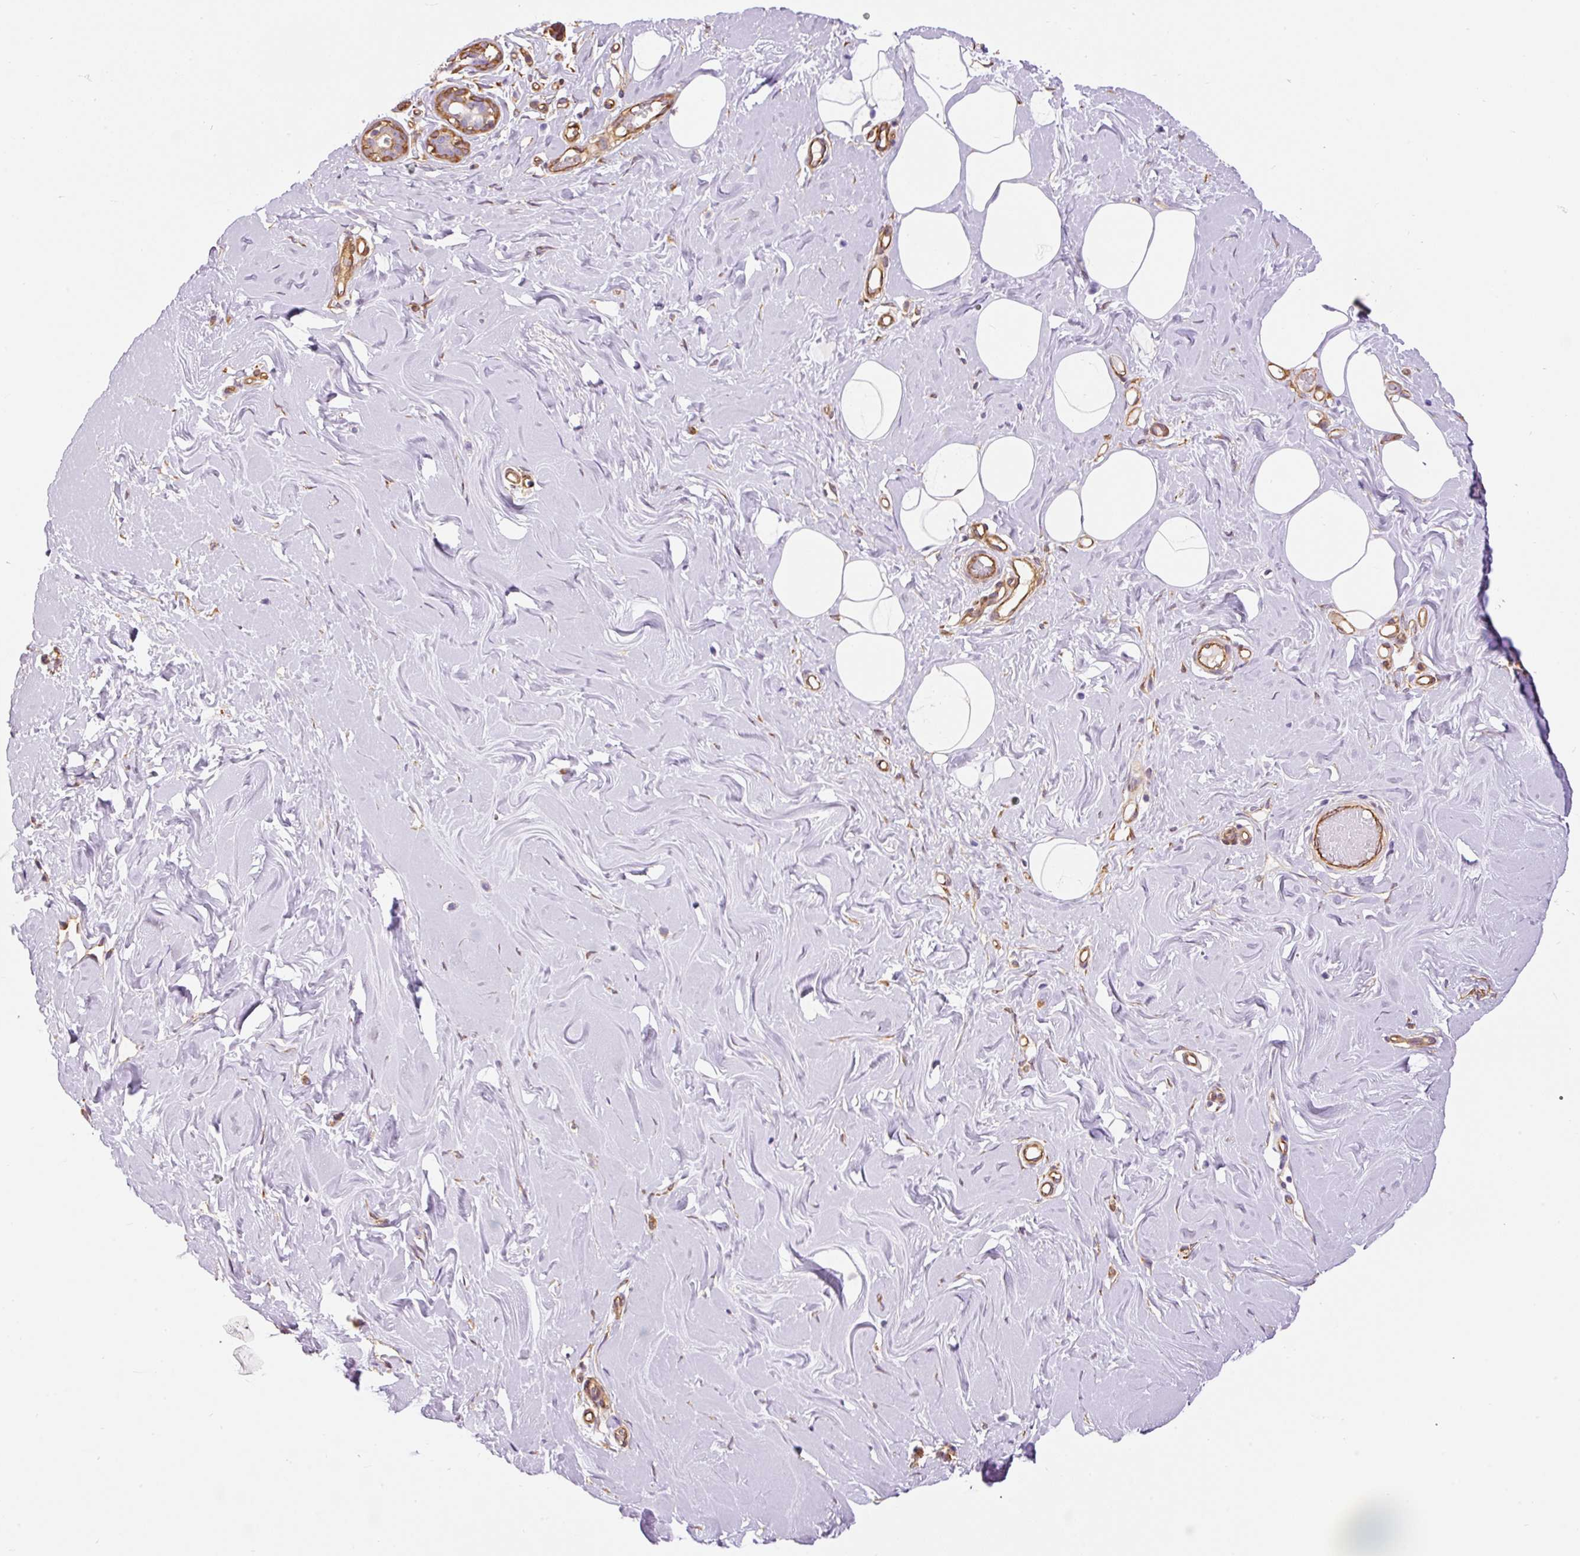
{"staining": {"intensity": "moderate", "quantity": "<25%", "location": "cytoplasmic/membranous"}, "tissue": "breast", "cell_type": "Adipocytes", "image_type": "normal", "snomed": [{"axis": "morphology", "description": "Normal tissue, NOS"}, {"axis": "topography", "description": "Breast"}], "caption": "Immunohistochemical staining of benign breast reveals low levels of moderate cytoplasmic/membranous expression in approximately <25% of adipocytes. The staining was performed using DAB (3,3'-diaminobenzidine) to visualize the protein expression in brown, while the nuclei were stained in blue with hematoxylin (Magnification: 20x).", "gene": "ENSG00000249624", "patient": {"sex": "female", "age": 27}}